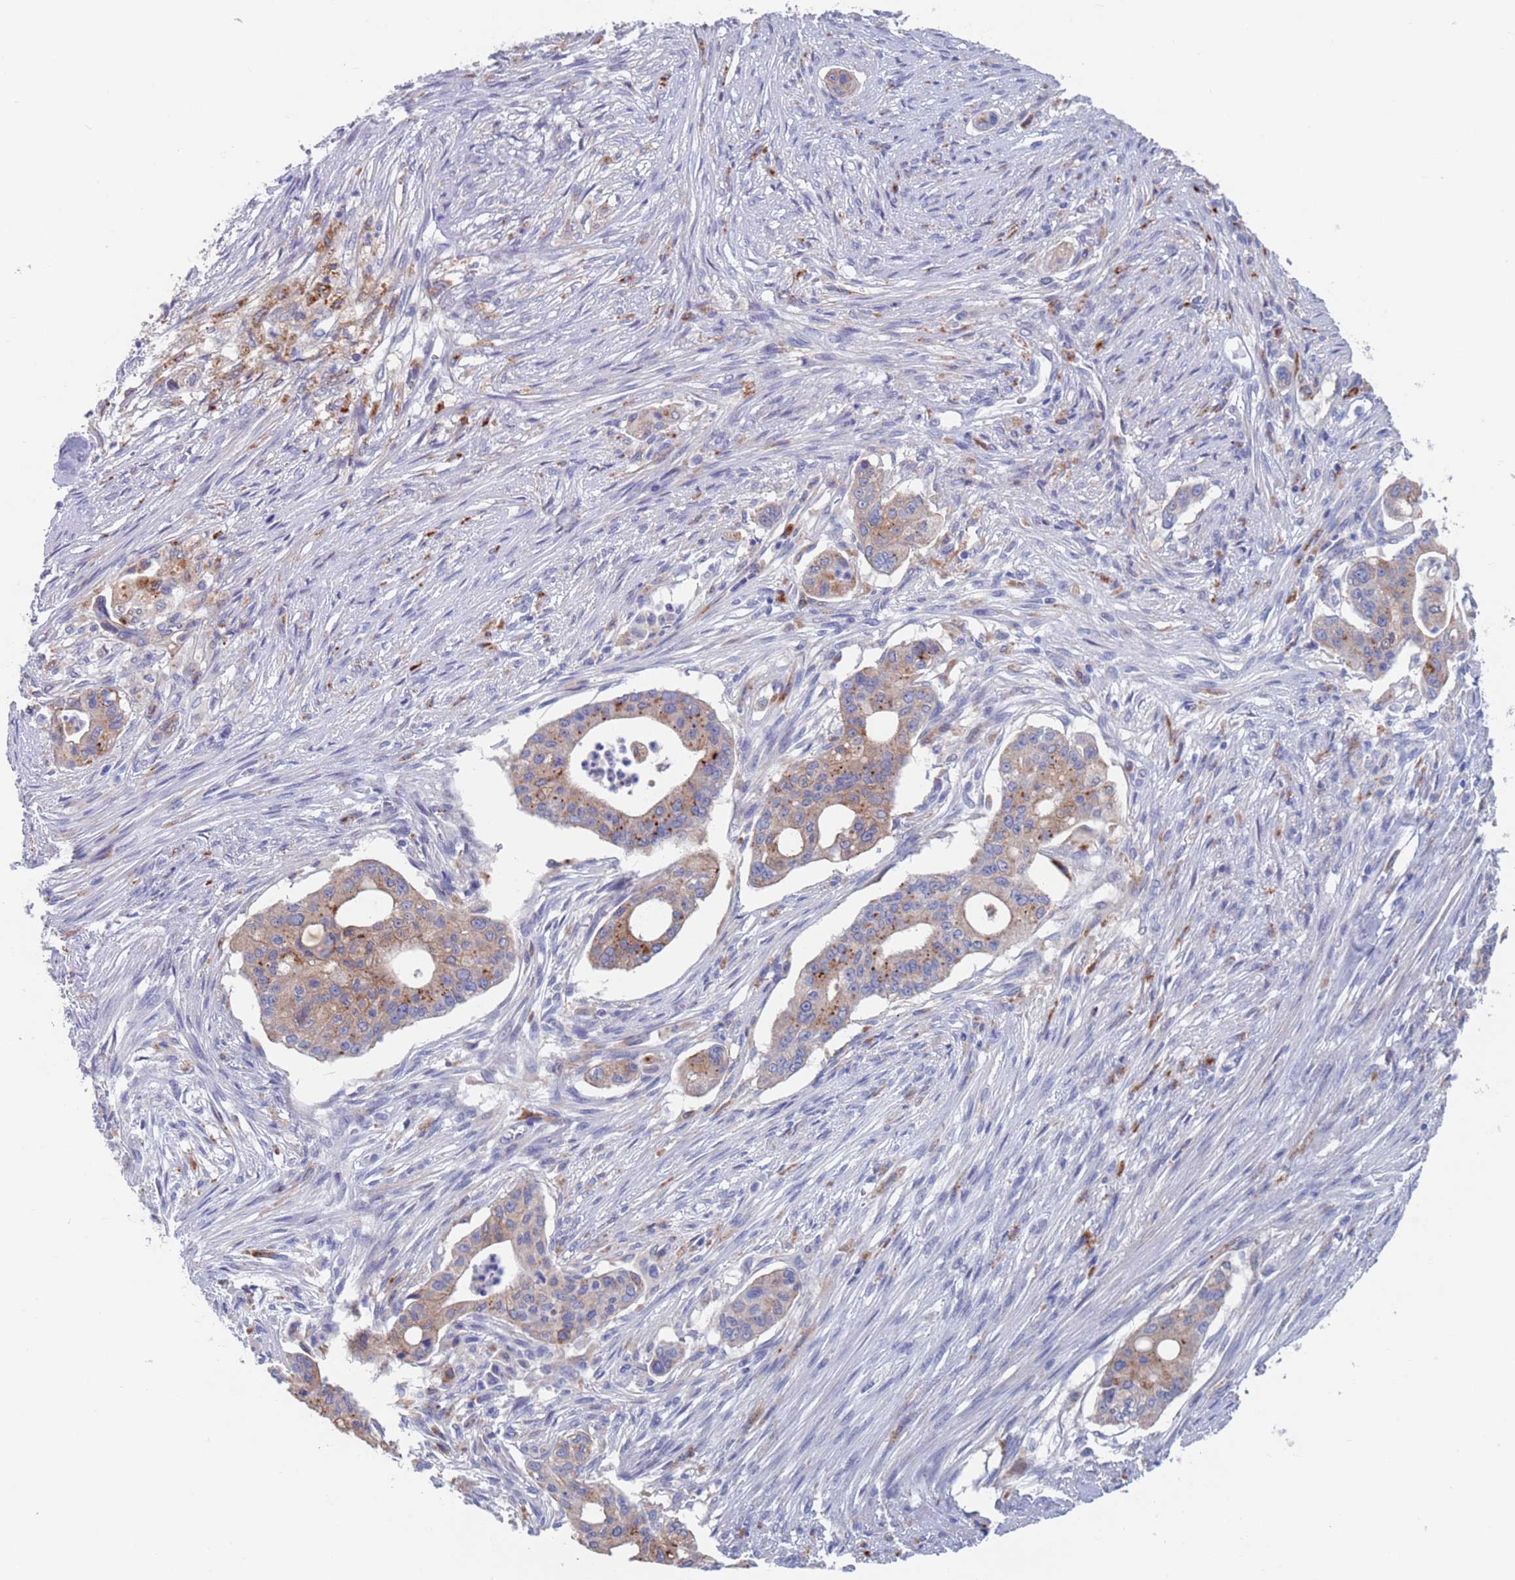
{"staining": {"intensity": "moderate", "quantity": ">75%", "location": "cytoplasmic/membranous"}, "tissue": "pancreatic cancer", "cell_type": "Tumor cells", "image_type": "cancer", "snomed": [{"axis": "morphology", "description": "Adenocarcinoma, NOS"}, {"axis": "topography", "description": "Pancreas"}], "caption": "A micrograph of pancreatic cancer stained for a protein reveals moderate cytoplasmic/membranous brown staining in tumor cells.", "gene": "FUCA1", "patient": {"sex": "male", "age": 46}}